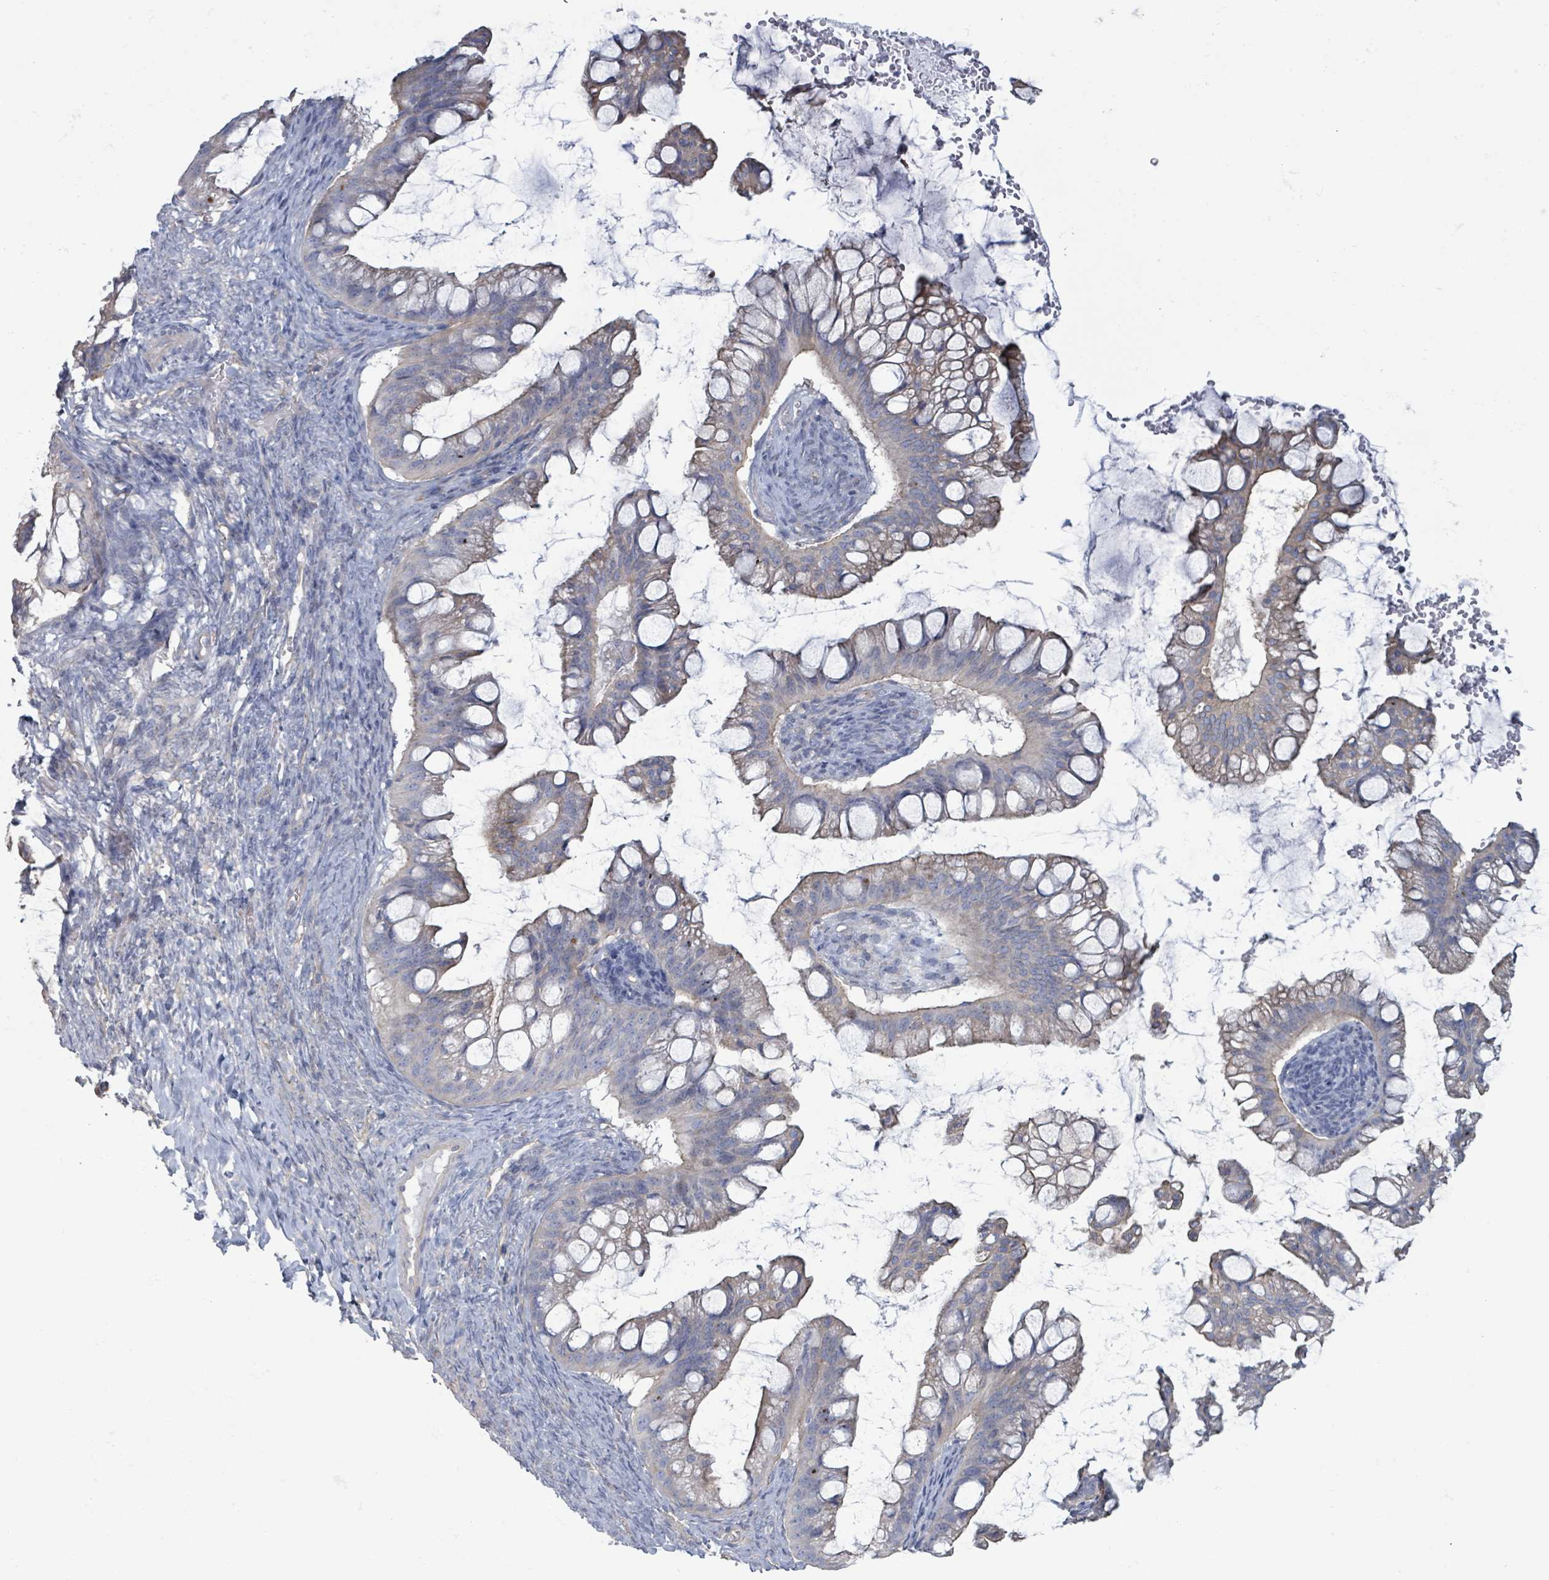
{"staining": {"intensity": "negative", "quantity": "none", "location": "none"}, "tissue": "ovarian cancer", "cell_type": "Tumor cells", "image_type": "cancer", "snomed": [{"axis": "morphology", "description": "Cystadenocarcinoma, mucinous, NOS"}, {"axis": "topography", "description": "Ovary"}], "caption": "Immunohistochemical staining of ovarian cancer displays no significant staining in tumor cells.", "gene": "COL13A1", "patient": {"sex": "female", "age": 73}}